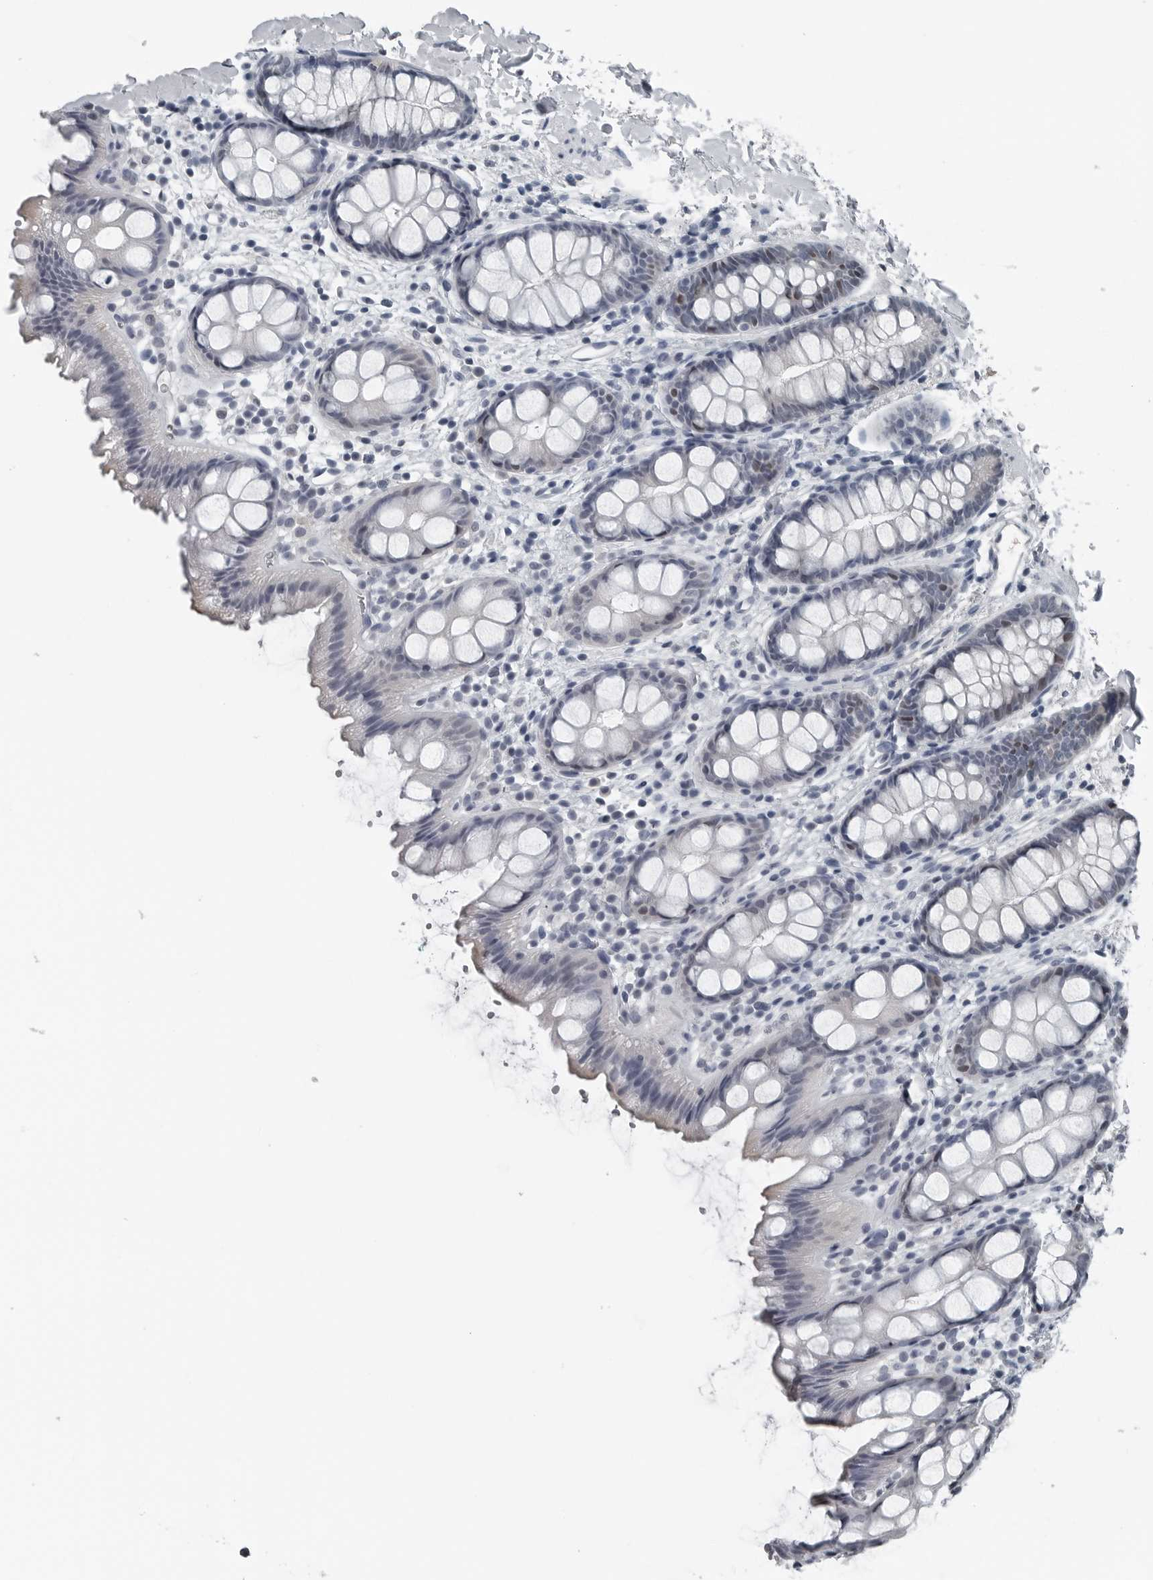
{"staining": {"intensity": "negative", "quantity": "none", "location": "none"}, "tissue": "rectum", "cell_type": "Glandular cells", "image_type": "normal", "snomed": [{"axis": "morphology", "description": "Normal tissue, NOS"}, {"axis": "topography", "description": "Rectum"}], "caption": "A high-resolution micrograph shows immunohistochemistry (IHC) staining of benign rectum, which demonstrates no significant expression in glandular cells.", "gene": "SPINK1", "patient": {"sex": "female", "age": 65}}